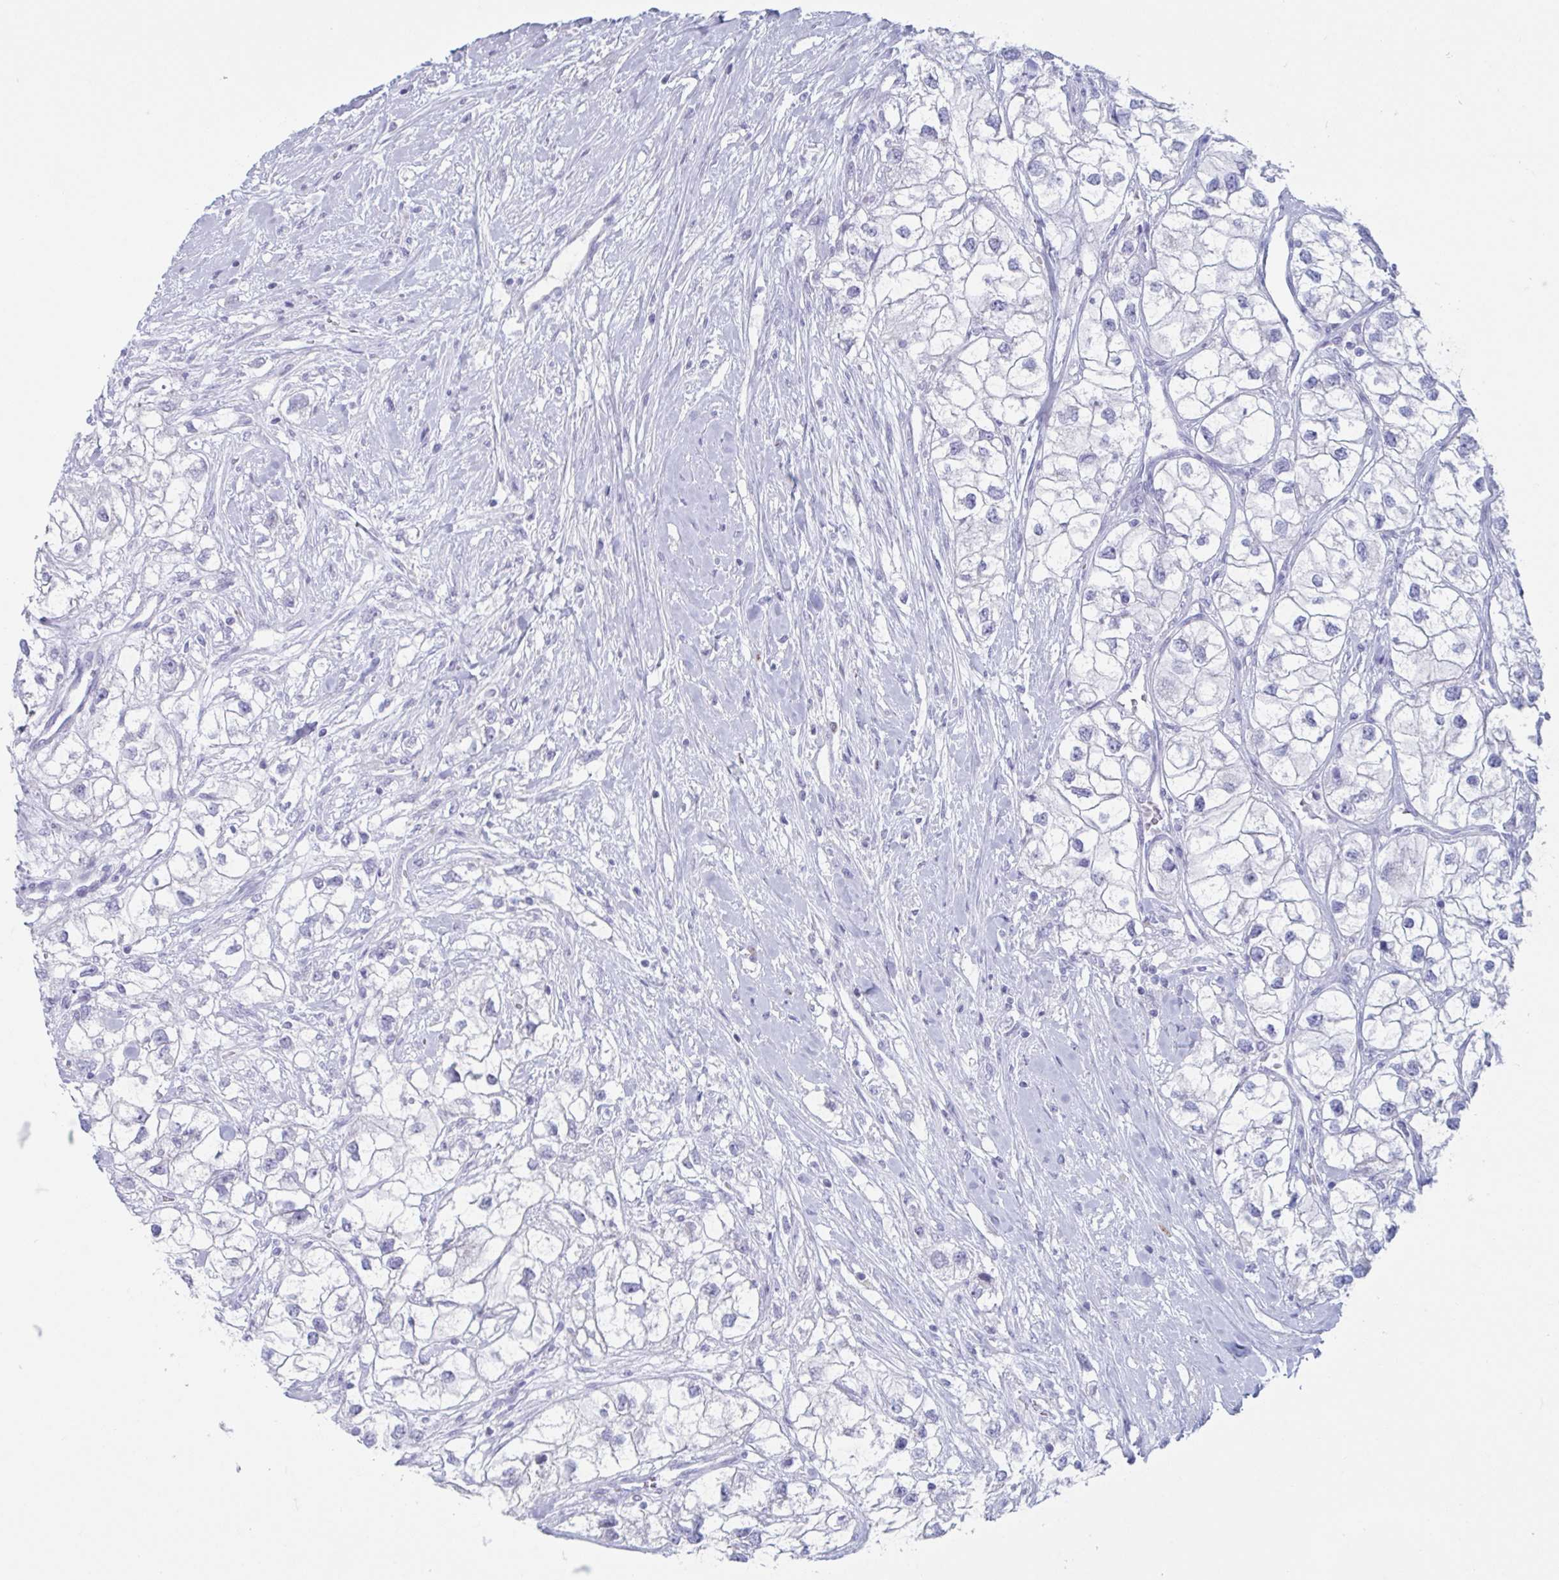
{"staining": {"intensity": "negative", "quantity": "none", "location": "none"}, "tissue": "renal cancer", "cell_type": "Tumor cells", "image_type": "cancer", "snomed": [{"axis": "morphology", "description": "Adenocarcinoma, NOS"}, {"axis": "topography", "description": "Kidney"}], "caption": "DAB (3,3'-diaminobenzidine) immunohistochemical staining of human renal cancer (adenocarcinoma) demonstrates no significant expression in tumor cells.", "gene": "CYP4F11", "patient": {"sex": "male", "age": 59}}